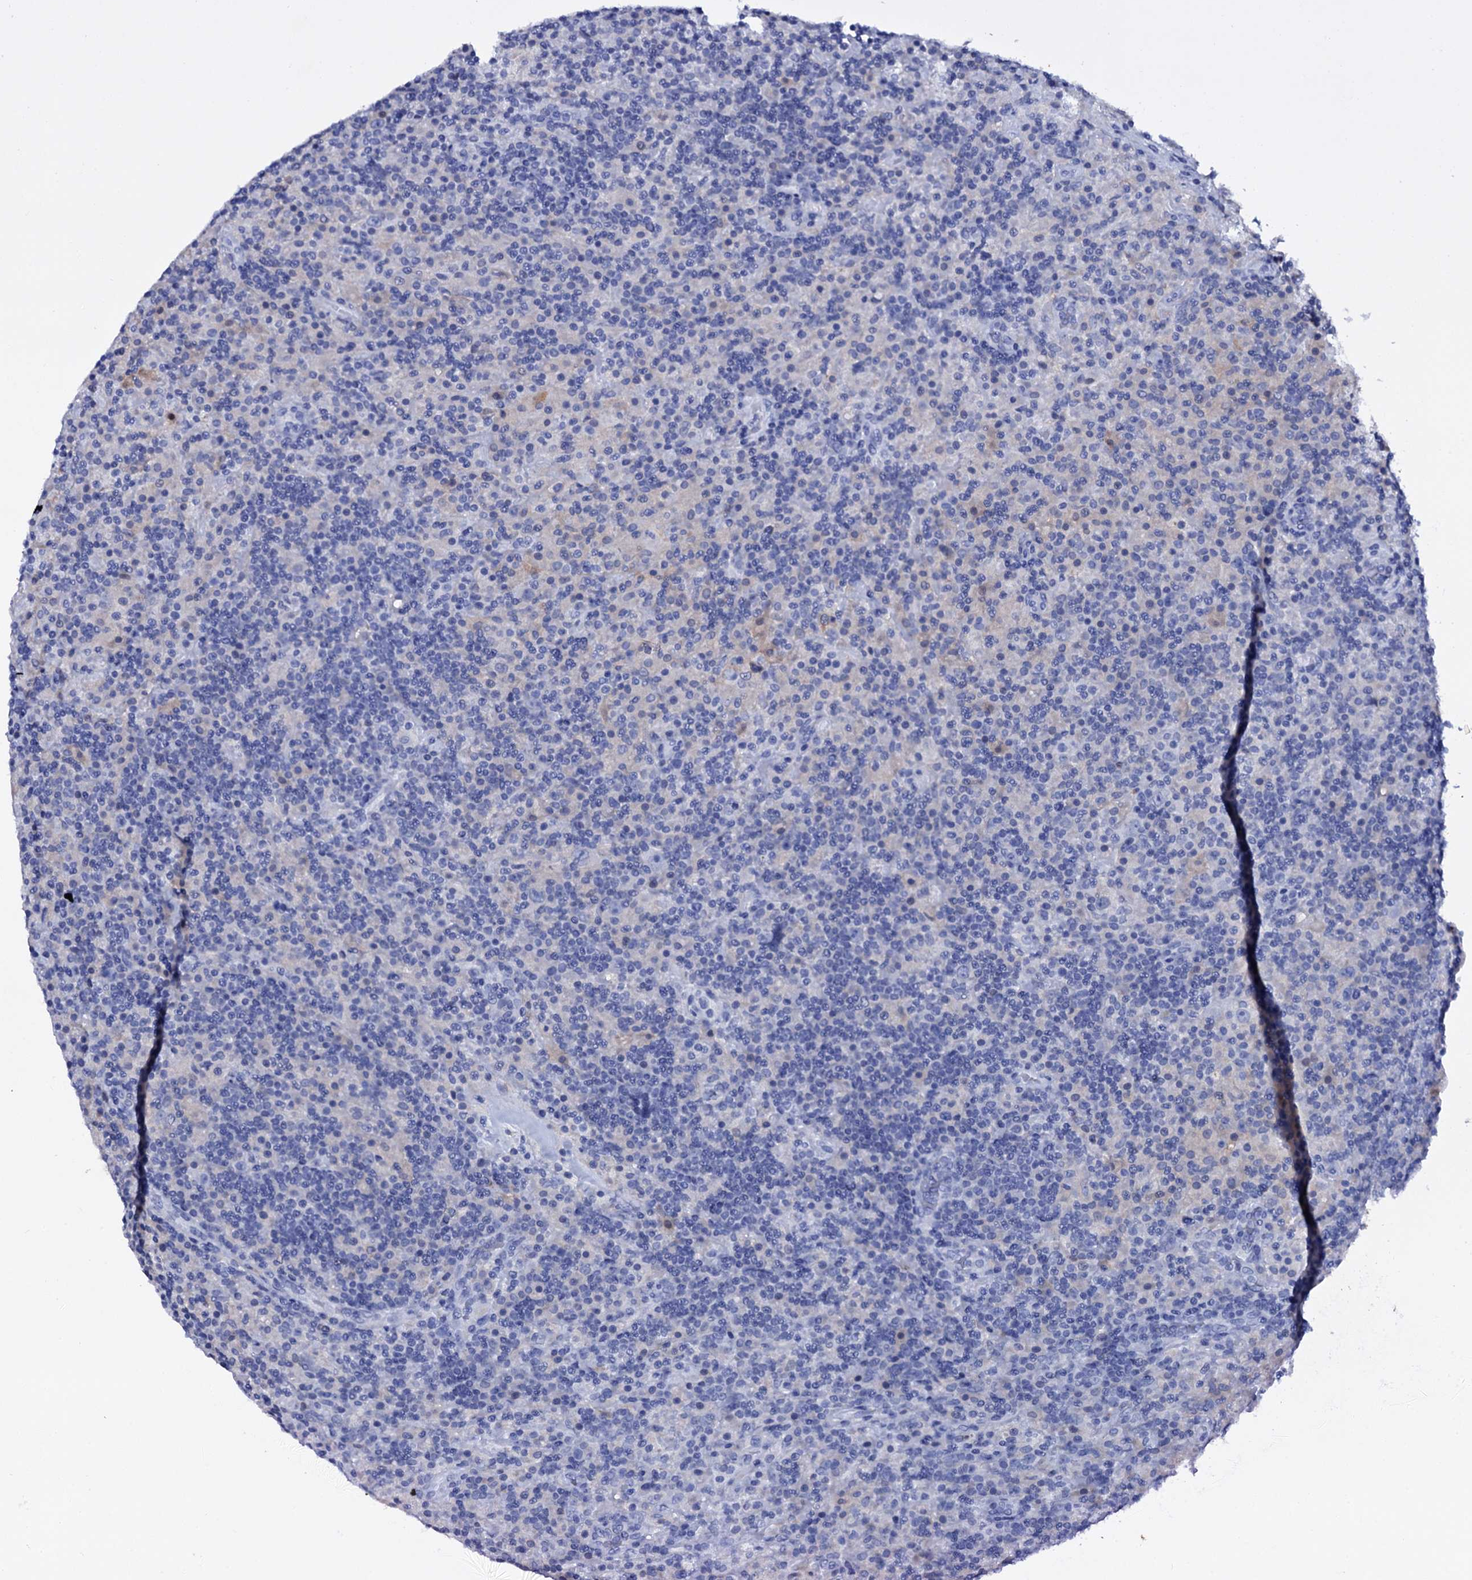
{"staining": {"intensity": "negative", "quantity": "none", "location": "none"}, "tissue": "lymphoma", "cell_type": "Tumor cells", "image_type": "cancer", "snomed": [{"axis": "morphology", "description": "Hodgkin's disease, NOS"}, {"axis": "topography", "description": "Lymph node"}], "caption": "Hodgkin's disease stained for a protein using immunohistochemistry shows no staining tumor cells.", "gene": "ITPRID2", "patient": {"sex": "male", "age": 70}}